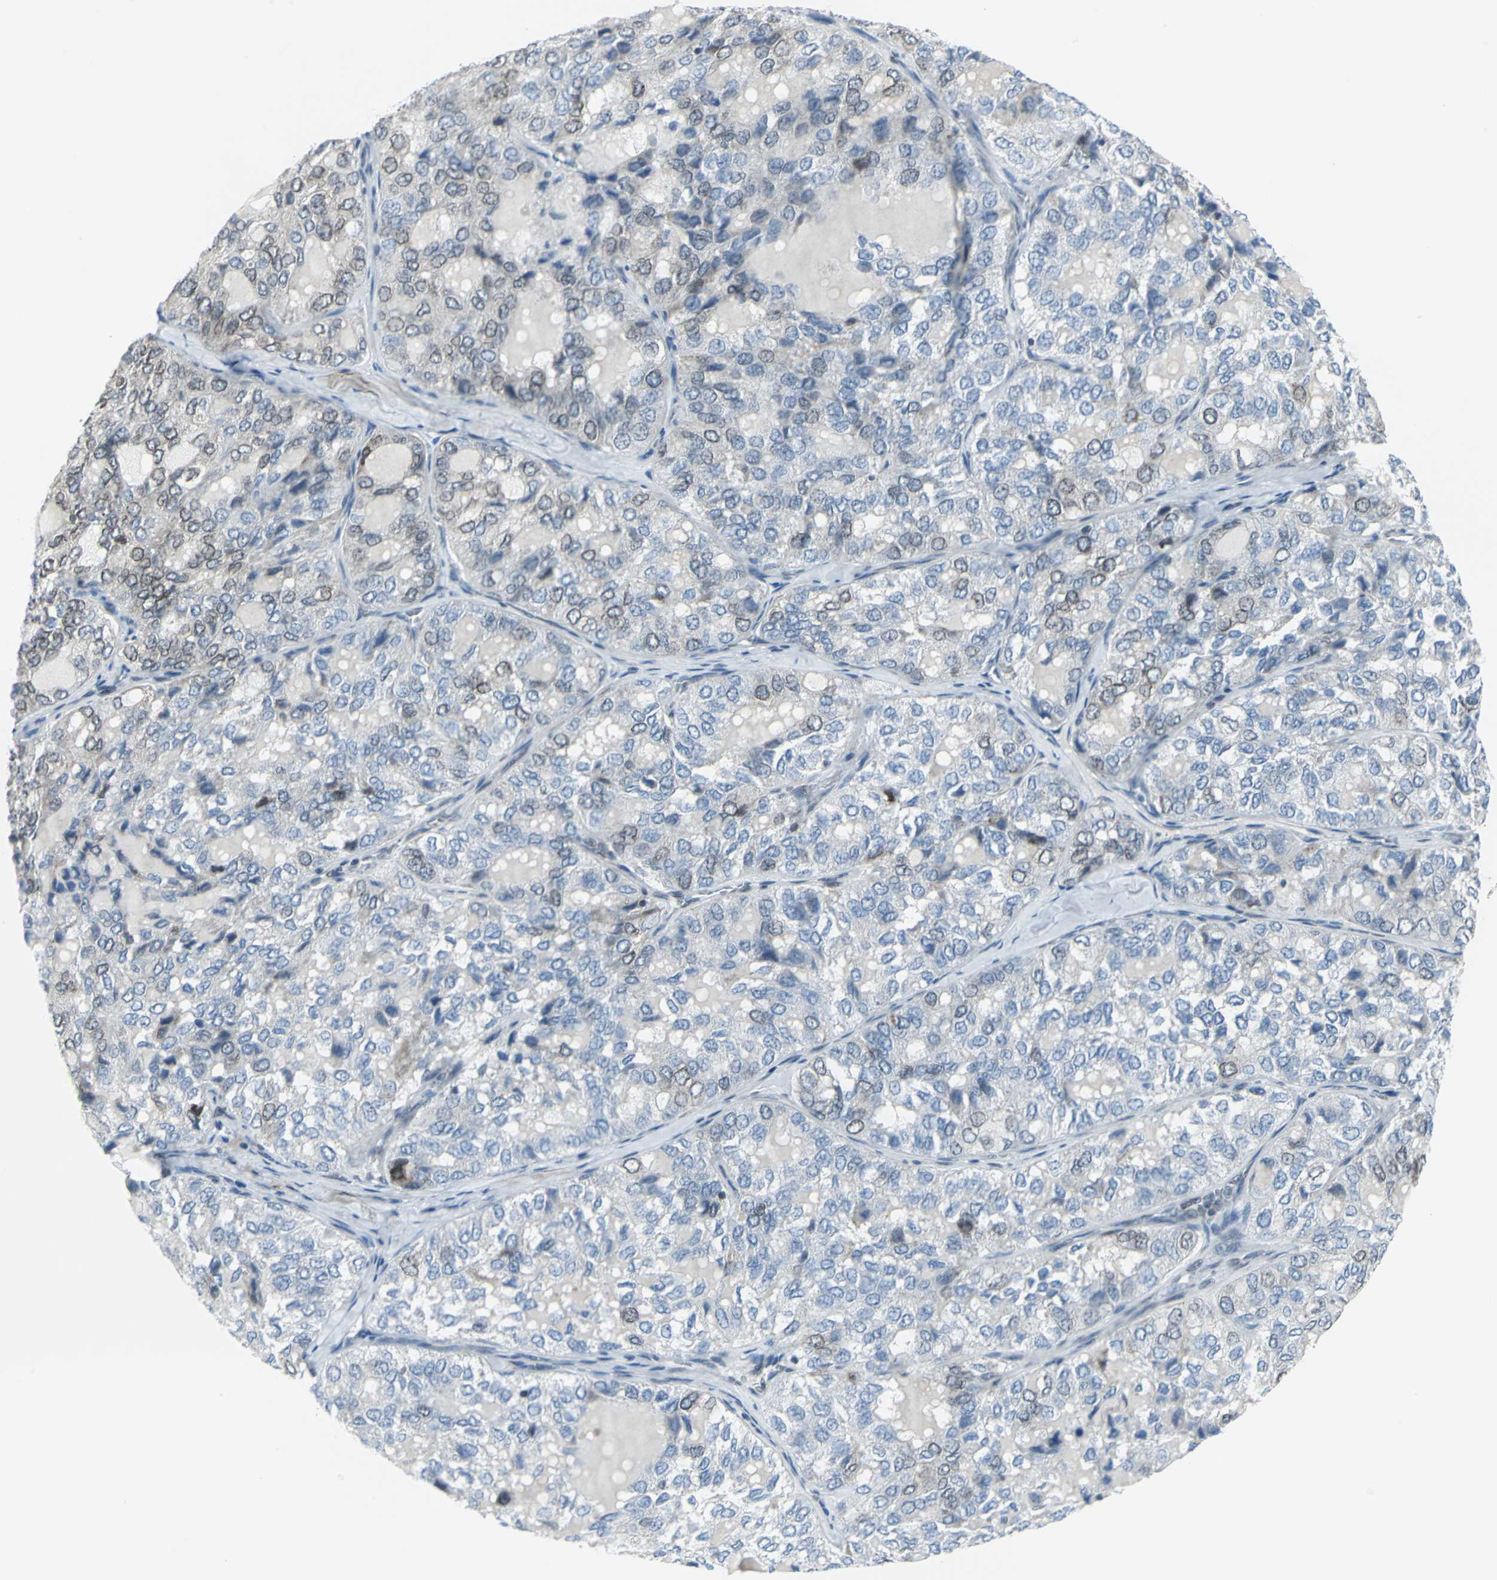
{"staining": {"intensity": "weak", "quantity": "<25%", "location": "cytoplasmic/membranous,nuclear"}, "tissue": "thyroid cancer", "cell_type": "Tumor cells", "image_type": "cancer", "snomed": [{"axis": "morphology", "description": "Follicular adenoma carcinoma, NOS"}, {"axis": "topography", "description": "Thyroid gland"}], "caption": "Tumor cells show no significant protein expression in thyroid follicular adenoma carcinoma. The staining was performed using DAB (3,3'-diaminobenzidine) to visualize the protein expression in brown, while the nuclei were stained in blue with hematoxylin (Magnification: 20x).", "gene": "SNUPN", "patient": {"sex": "male", "age": 75}}